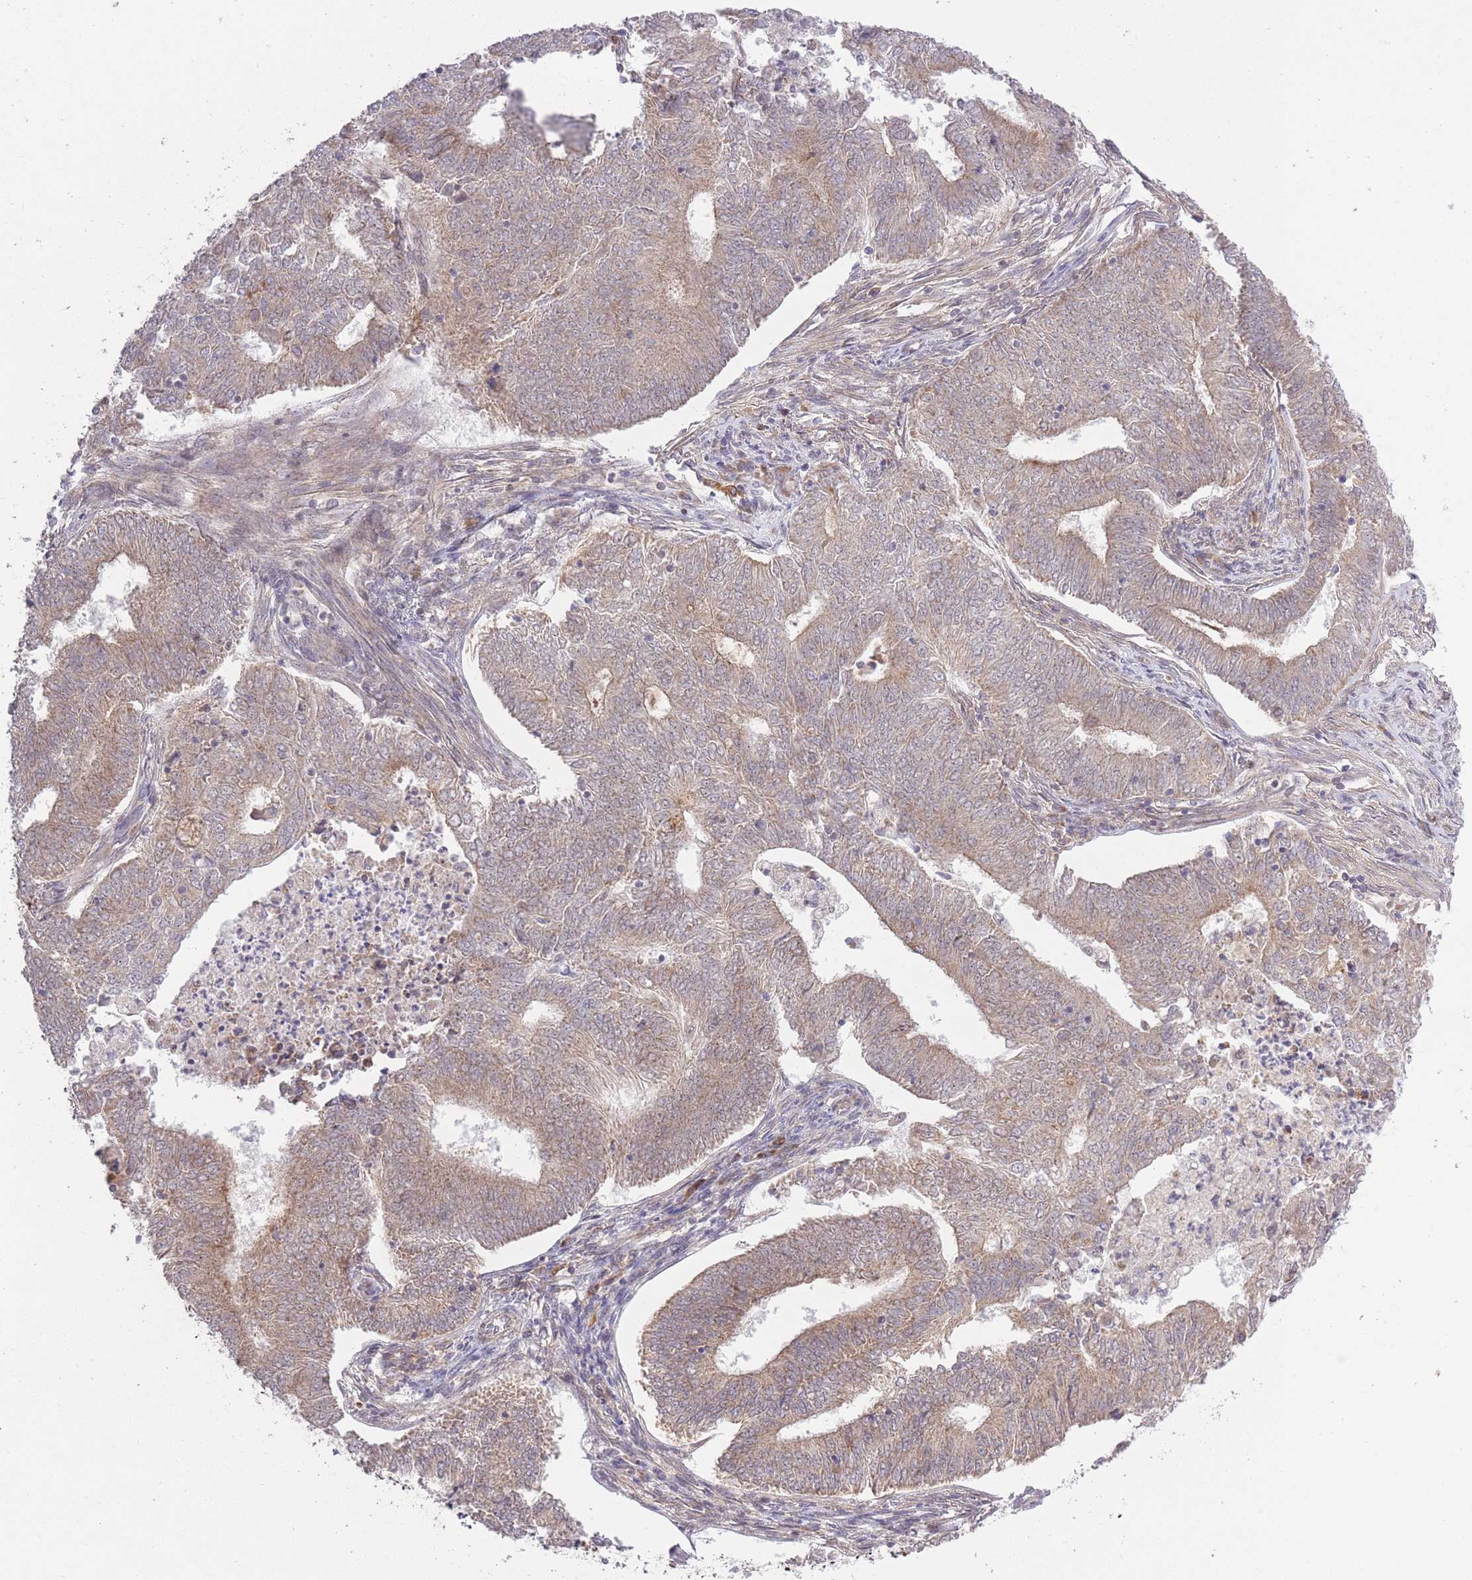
{"staining": {"intensity": "weak", "quantity": "25%-75%", "location": "cytoplasmic/membranous"}, "tissue": "endometrial cancer", "cell_type": "Tumor cells", "image_type": "cancer", "snomed": [{"axis": "morphology", "description": "Adenocarcinoma, NOS"}, {"axis": "topography", "description": "Endometrium"}], "caption": "High-power microscopy captured an IHC histopathology image of endometrial adenocarcinoma, revealing weak cytoplasmic/membranous staining in about 25%-75% of tumor cells. (Stains: DAB (3,3'-diaminobenzidine) in brown, nuclei in blue, Microscopy: brightfield microscopy at high magnification).", "gene": "ELOA2", "patient": {"sex": "female", "age": 62}}